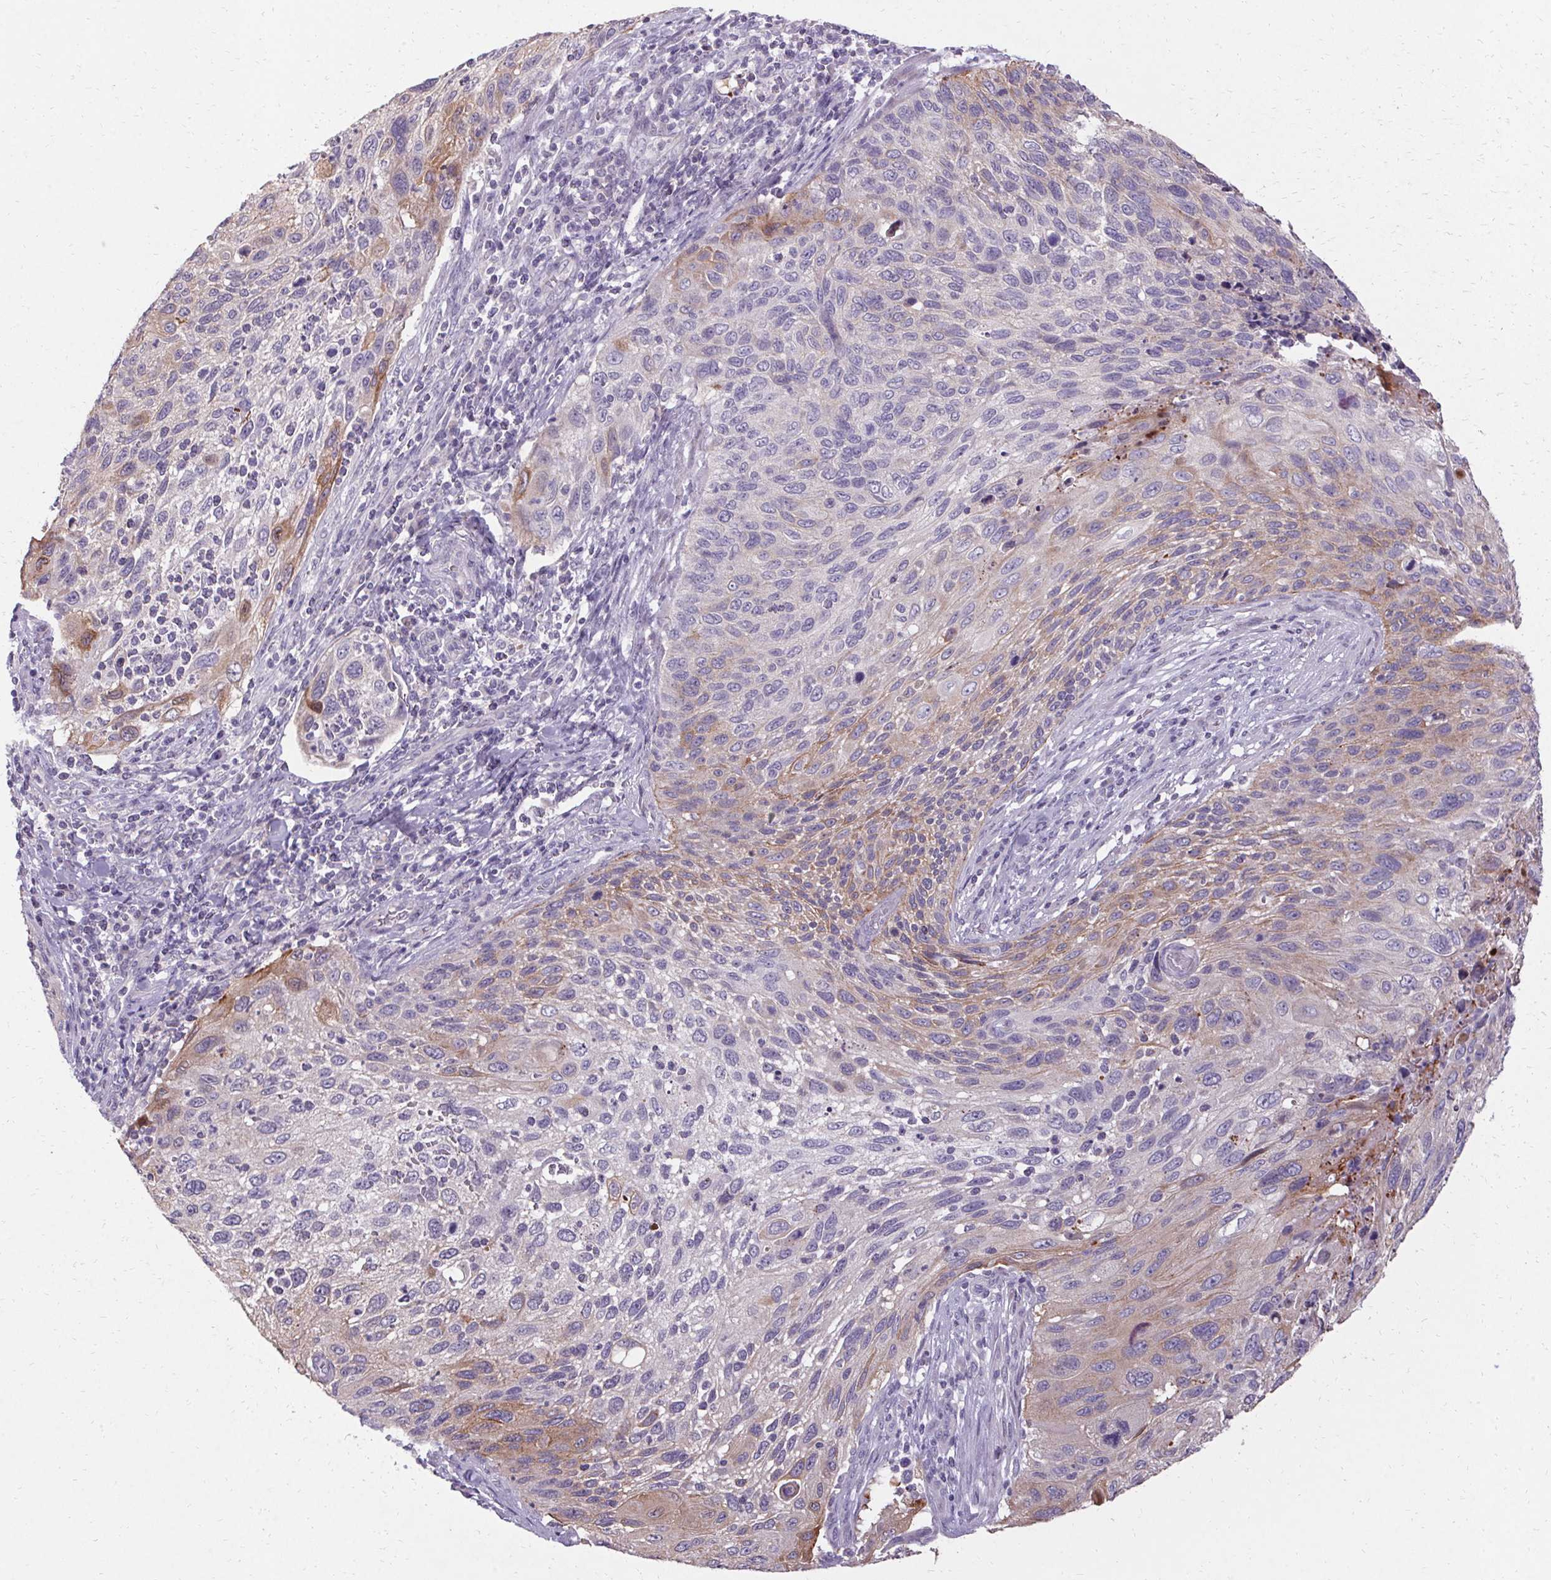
{"staining": {"intensity": "moderate", "quantity": "<25%", "location": "cytoplasmic/membranous"}, "tissue": "cervical cancer", "cell_type": "Tumor cells", "image_type": "cancer", "snomed": [{"axis": "morphology", "description": "Squamous cell carcinoma, NOS"}, {"axis": "topography", "description": "Cervix"}], "caption": "An immunohistochemistry (IHC) micrograph of neoplastic tissue is shown. Protein staining in brown labels moderate cytoplasmic/membranous positivity in cervical cancer (squamous cell carcinoma) within tumor cells.", "gene": "HSD17B3", "patient": {"sex": "female", "age": 70}}